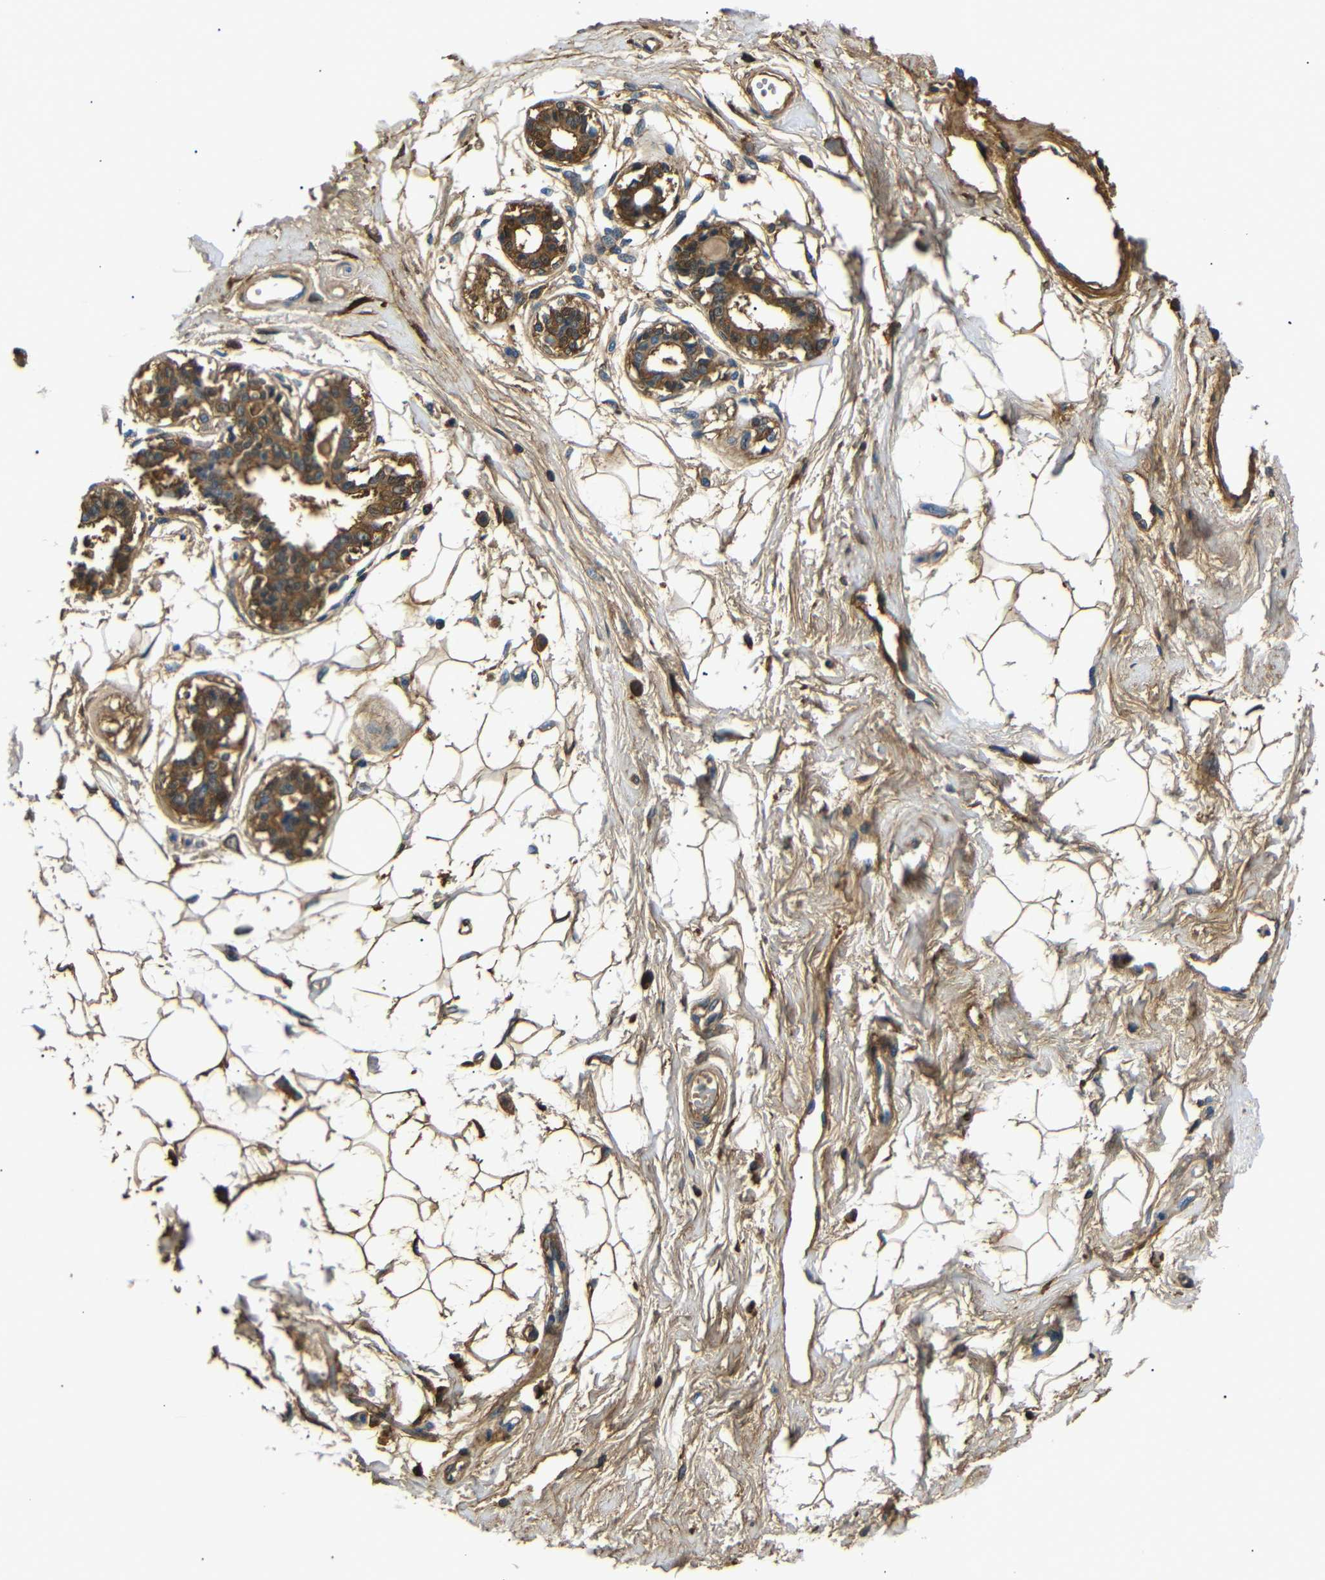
{"staining": {"intensity": "moderate", "quantity": ">75%", "location": "cytoplasmic/membranous"}, "tissue": "breast", "cell_type": "Adipocytes", "image_type": "normal", "snomed": [{"axis": "morphology", "description": "Normal tissue, NOS"}, {"axis": "topography", "description": "Breast"}], "caption": "Immunohistochemical staining of benign breast shows >75% levels of moderate cytoplasmic/membranous protein expression in approximately >75% of adipocytes.", "gene": "LHCGR", "patient": {"sex": "female", "age": 45}}